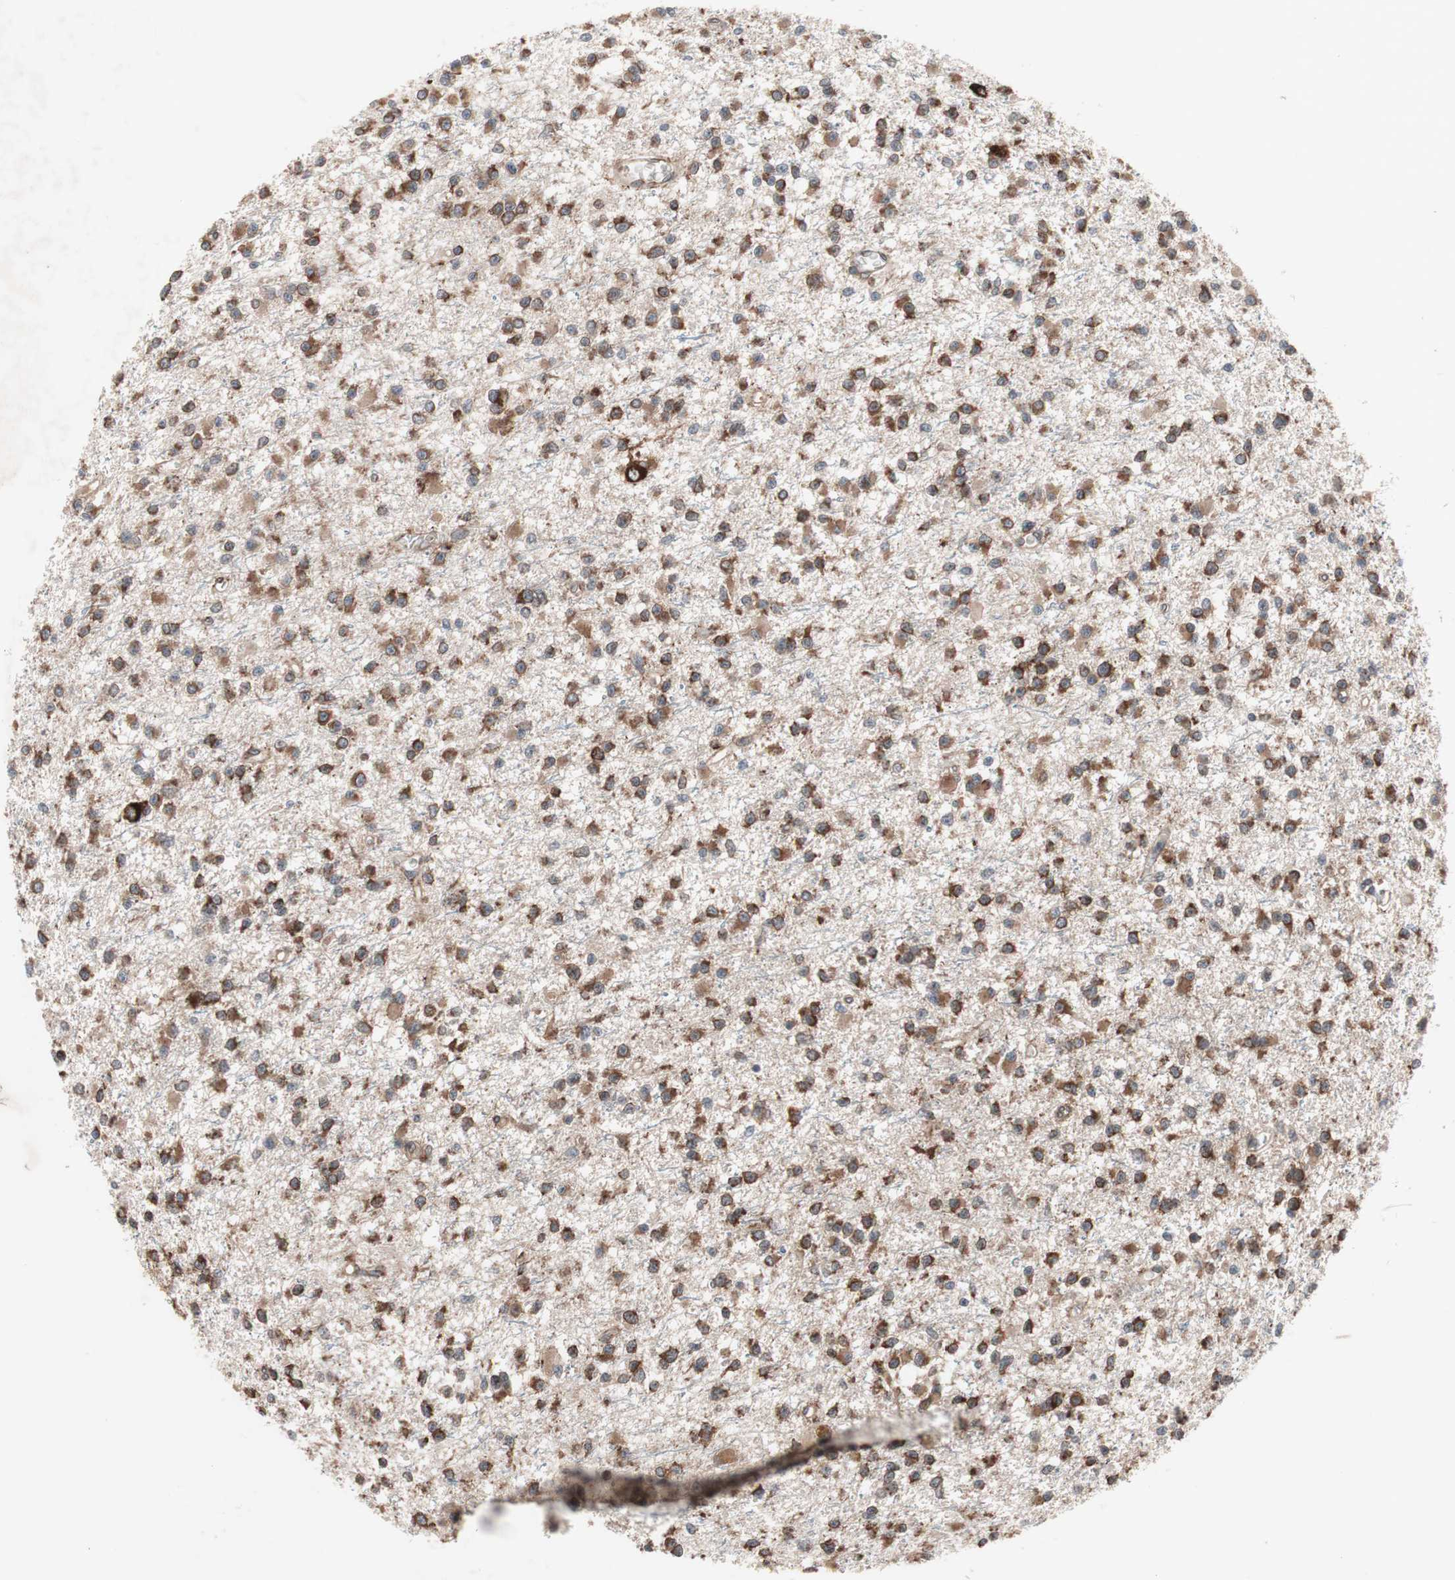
{"staining": {"intensity": "moderate", "quantity": ">75%", "location": "cytoplasmic/membranous"}, "tissue": "glioma", "cell_type": "Tumor cells", "image_type": "cancer", "snomed": [{"axis": "morphology", "description": "Glioma, malignant, Low grade"}, {"axis": "topography", "description": "Brain"}], "caption": "This is a micrograph of IHC staining of malignant low-grade glioma, which shows moderate staining in the cytoplasmic/membranous of tumor cells.", "gene": "IRS1", "patient": {"sex": "female", "age": 22}}